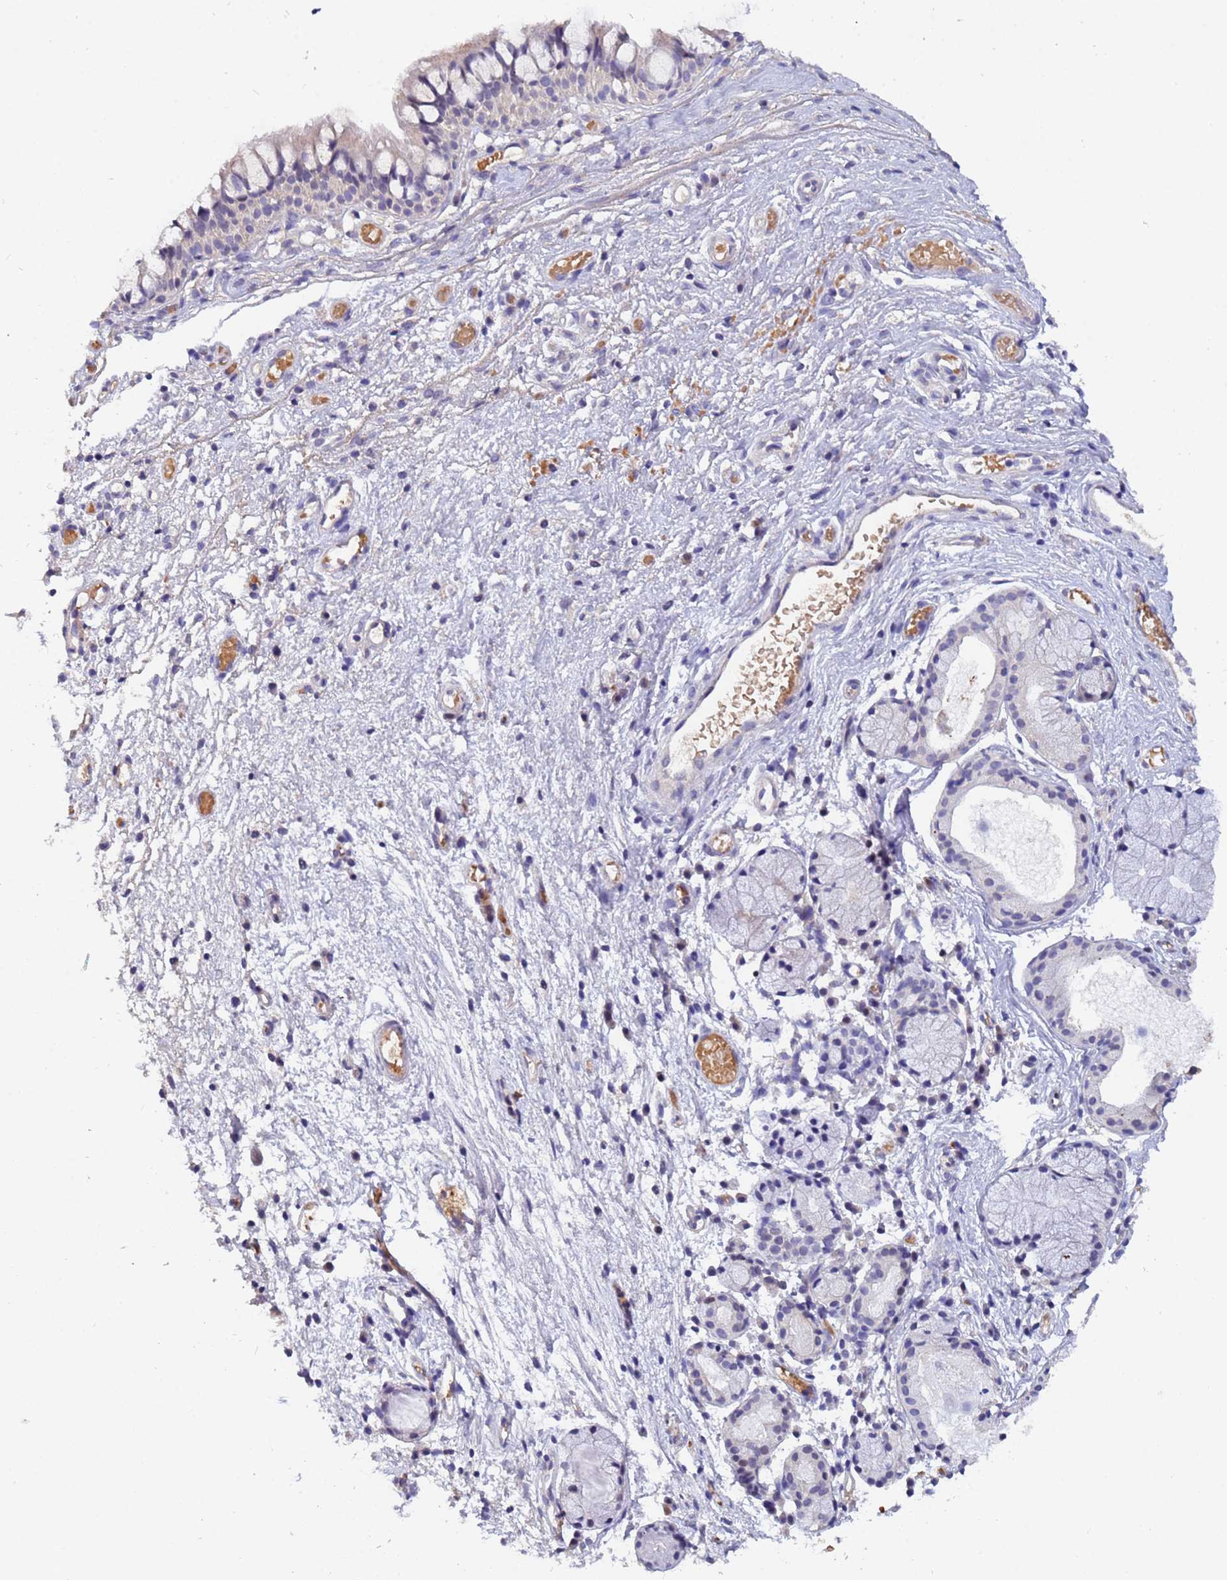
{"staining": {"intensity": "weak", "quantity": "<25%", "location": "cytoplasmic/membranous"}, "tissue": "nasopharynx", "cell_type": "Respiratory epithelial cells", "image_type": "normal", "snomed": [{"axis": "morphology", "description": "Normal tissue, NOS"}, {"axis": "topography", "description": "Nasopharynx"}], "caption": "DAB (3,3'-diaminobenzidine) immunohistochemical staining of unremarkable nasopharynx demonstrates no significant expression in respiratory epithelial cells. The staining is performed using DAB (3,3'-diaminobenzidine) brown chromogen with nuclei counter-stained in using hematoxylin.", "gene": "IHO1", "patient": {"sex": "male", "age": 82}}